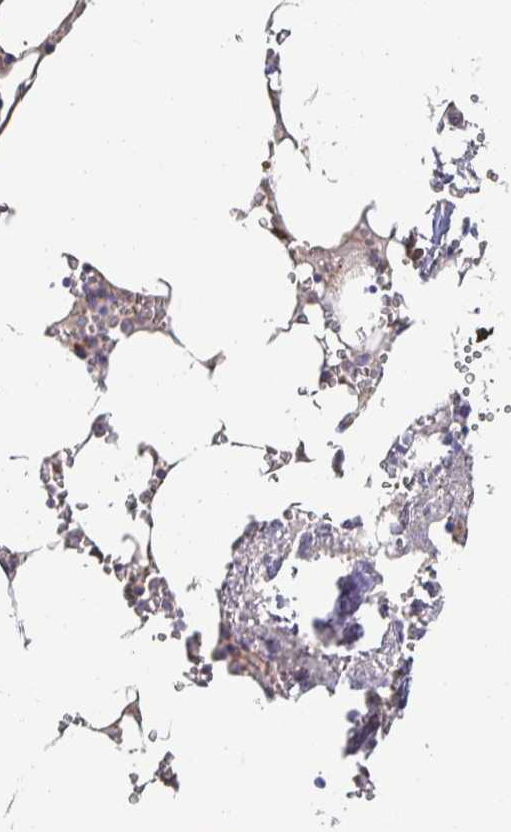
{"staining": {"intensity": "moderate", "quantity": "<25%", "location": "cytoplasmic/membranous"}, "tissue": "bone marrow", "cell_type": "Hematopoietic cells", "image_type": "normal", "snomed": [{"axis": "morphology", "description": "Normal tissue, NOS"}, {"axis": "topography", "description": "Bone marrow"}], "caption": "The image demonstrates staining of benign bone marrow, revealing moderate cytoplasmic/membranous protein positivity (brown color) within hematopoietic cells.", "gene": "APBB1", "patient": {"sex": "male", "age": 54}}